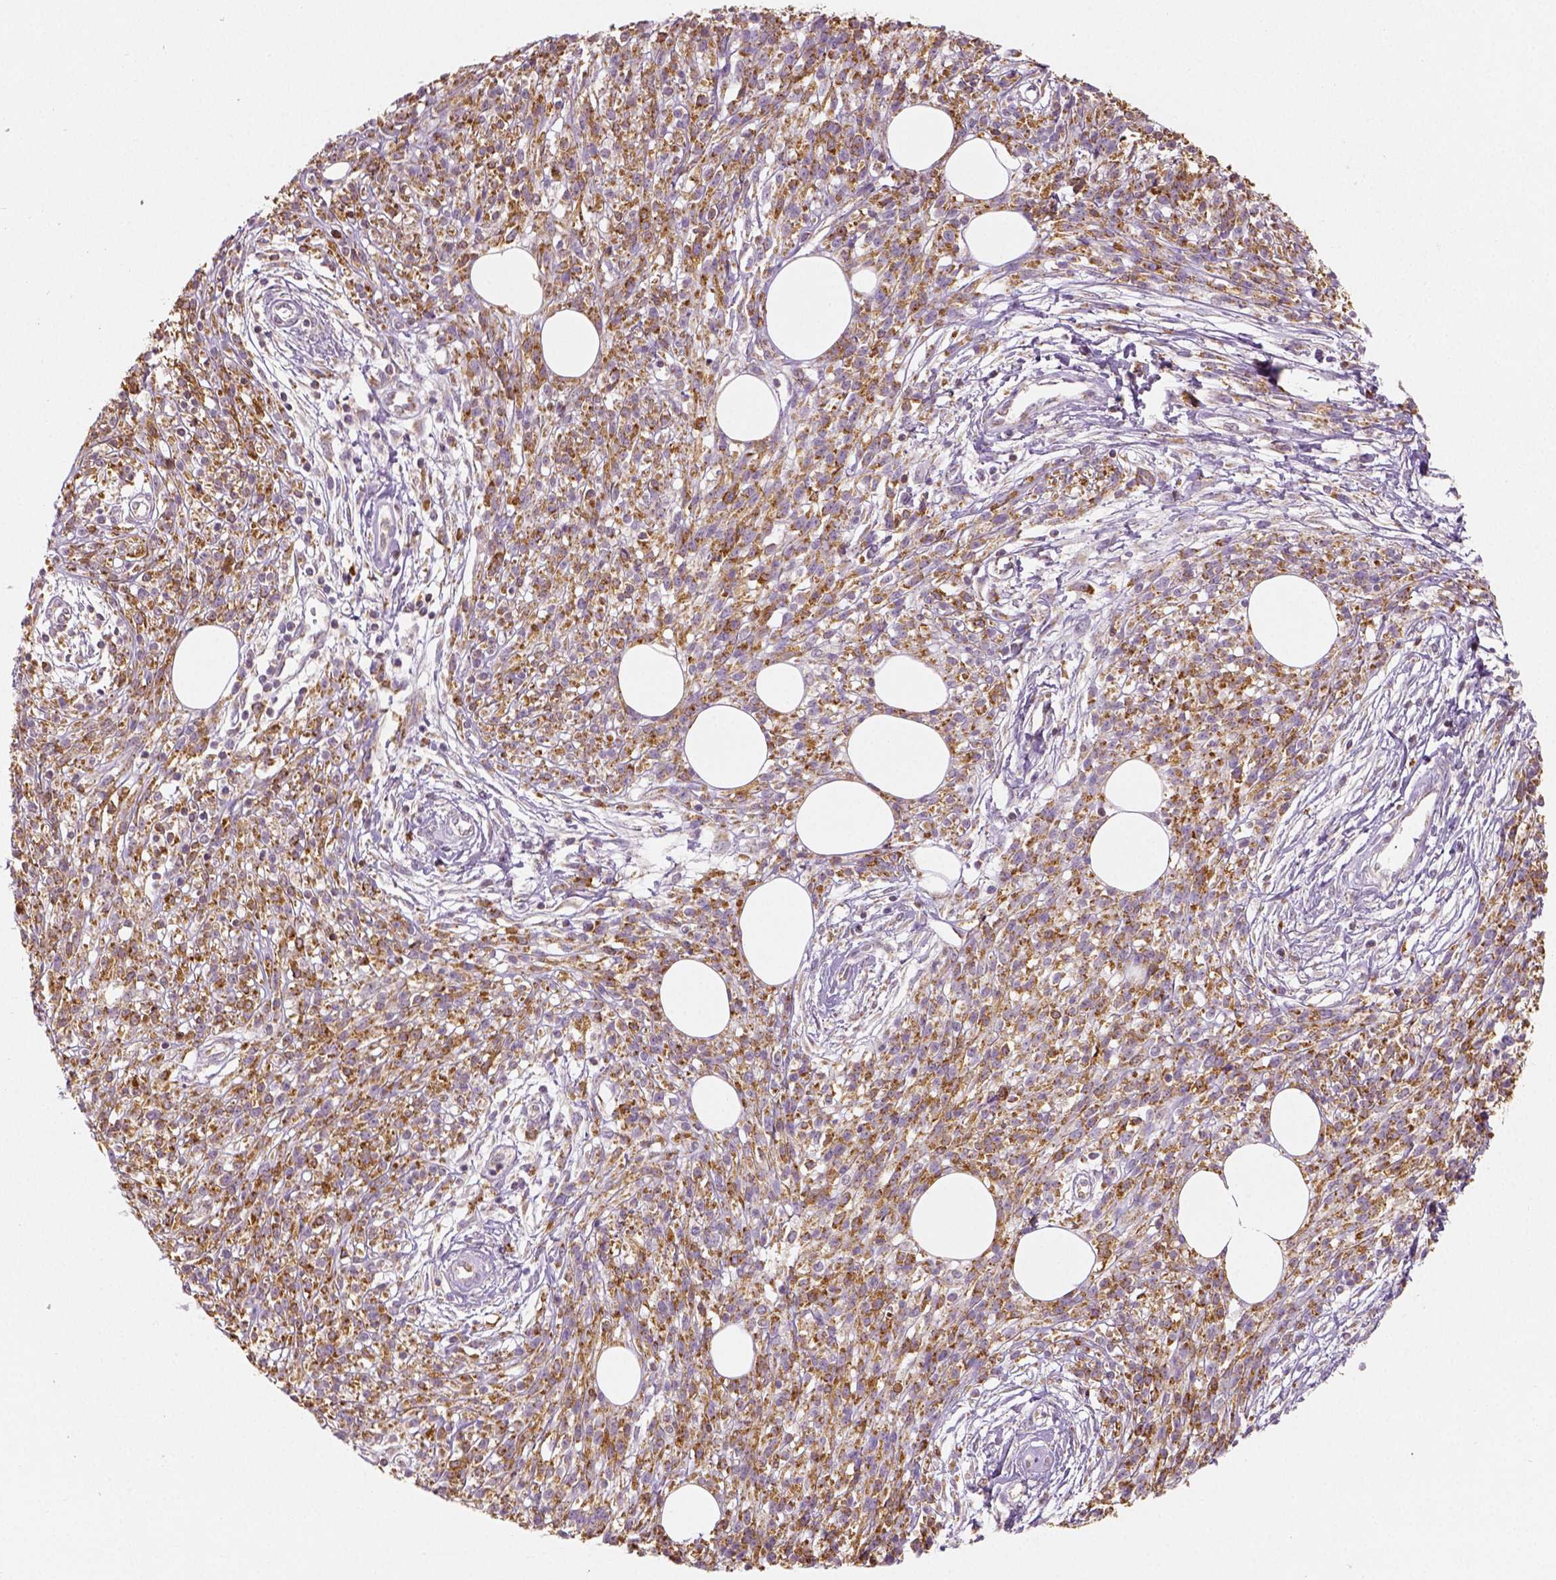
{"staining": {"intensity": "moderate", "quantity": ">75%", "location": "cytoplasmic/membranous"}, "tissue": "melanoma", "cell_type": "Tumor cells", "image_type": "cancer", "snomed": [{"axis": "morphology", "description": "Malignant melanoma, NOS"}, {"axis": "topography", "description": "Skin"}, {"axis": "topography", "description": "Skin of trunk"}], "caption": "Melanoma stained for a protein demonstrates moderate cytoplasmic/membranous positivity in tumor cells.", "gene": "PGAM5", "patient": {"sex": "male", "age": 74}}